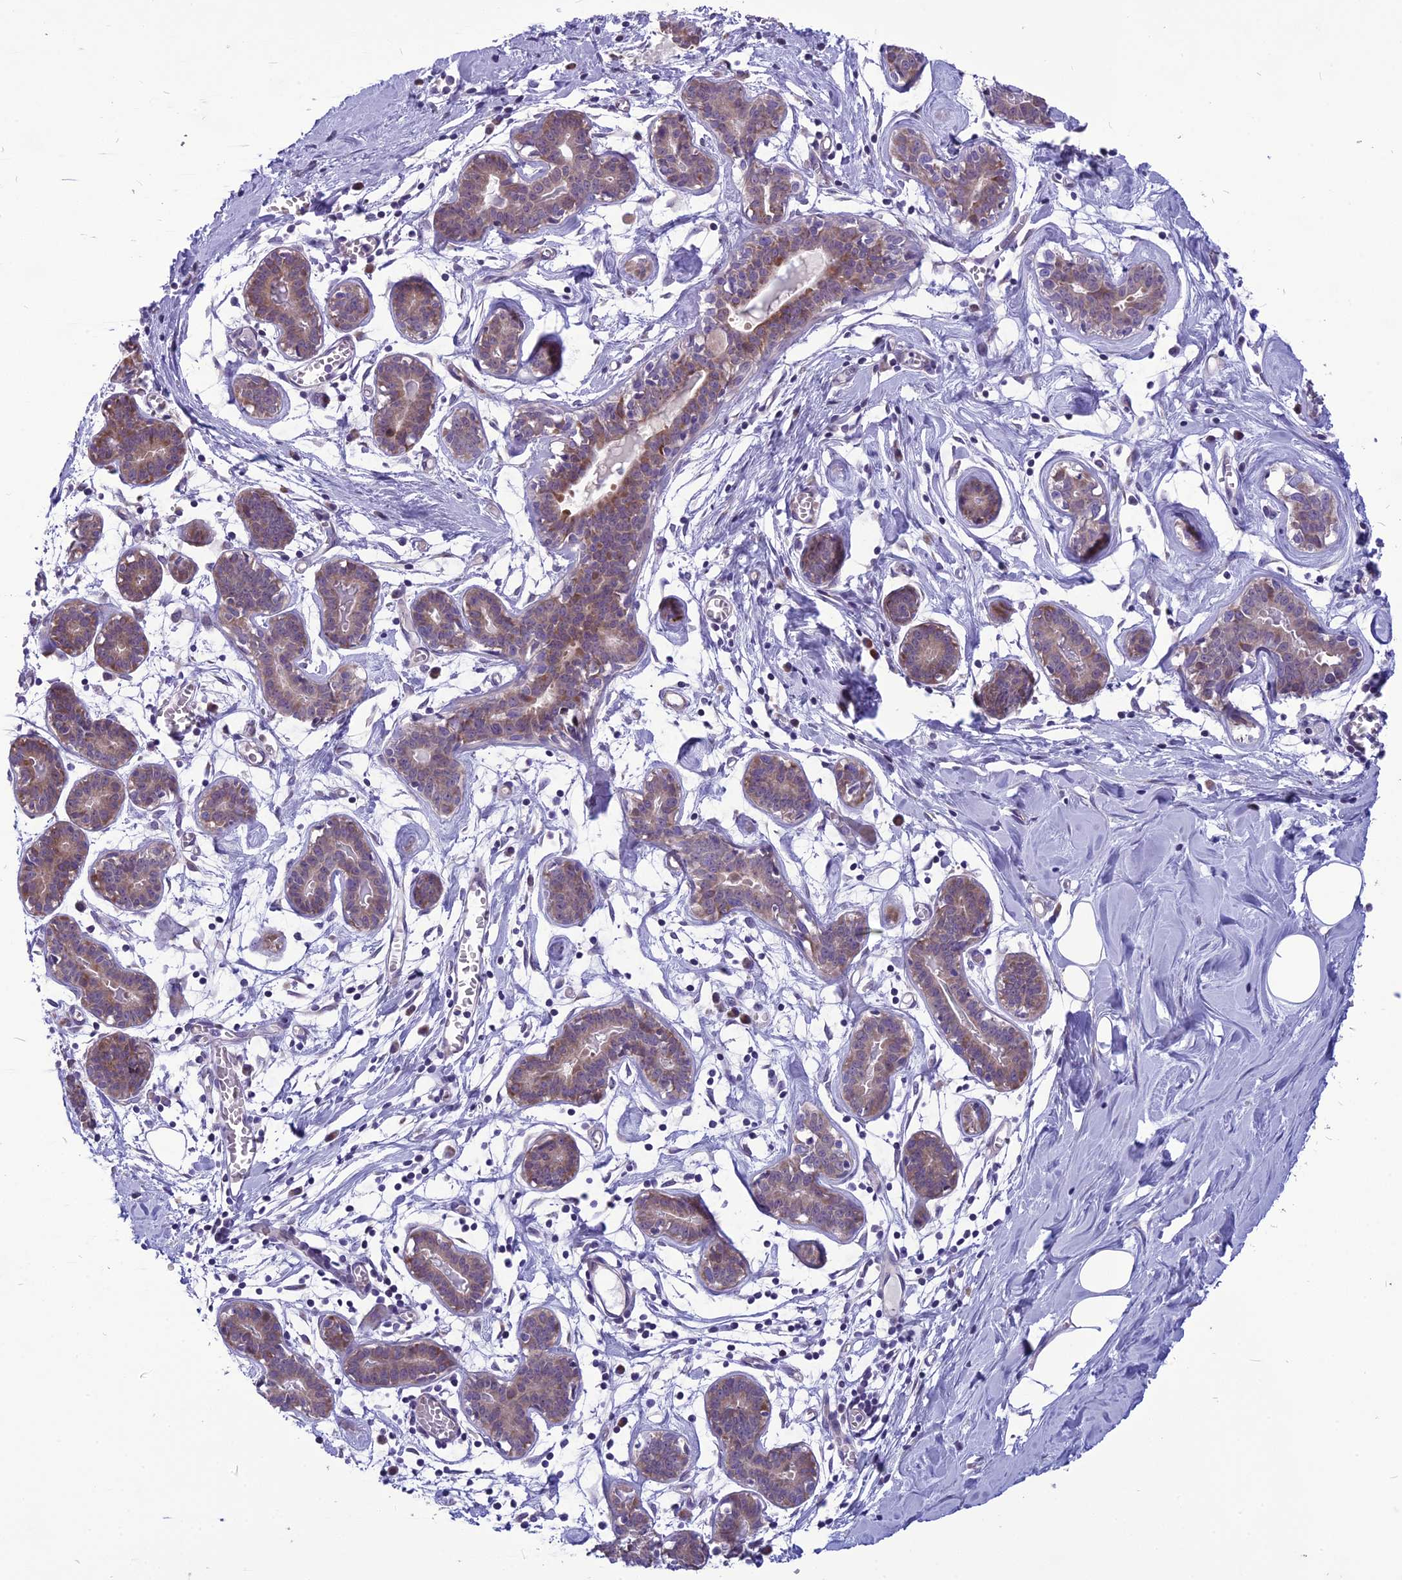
{"staining": {"intensity": "negative", "quantity": "none", "location": "none"}, "tissue": "breast", "cell_type": "Adipocytes", "image_type": "normal", "snomed": [{"axis": "morphology", "description": "Normal tissue, NOS"}, {"axis": "topography", "description": "Breast"}], "caption": "High power microscopy micrograph of an IHC micrograph of normal breast, revealing no significant staining in adipocytes.", "gene": "PSMF1", "patient": {"sex": "female", "age": 27}}